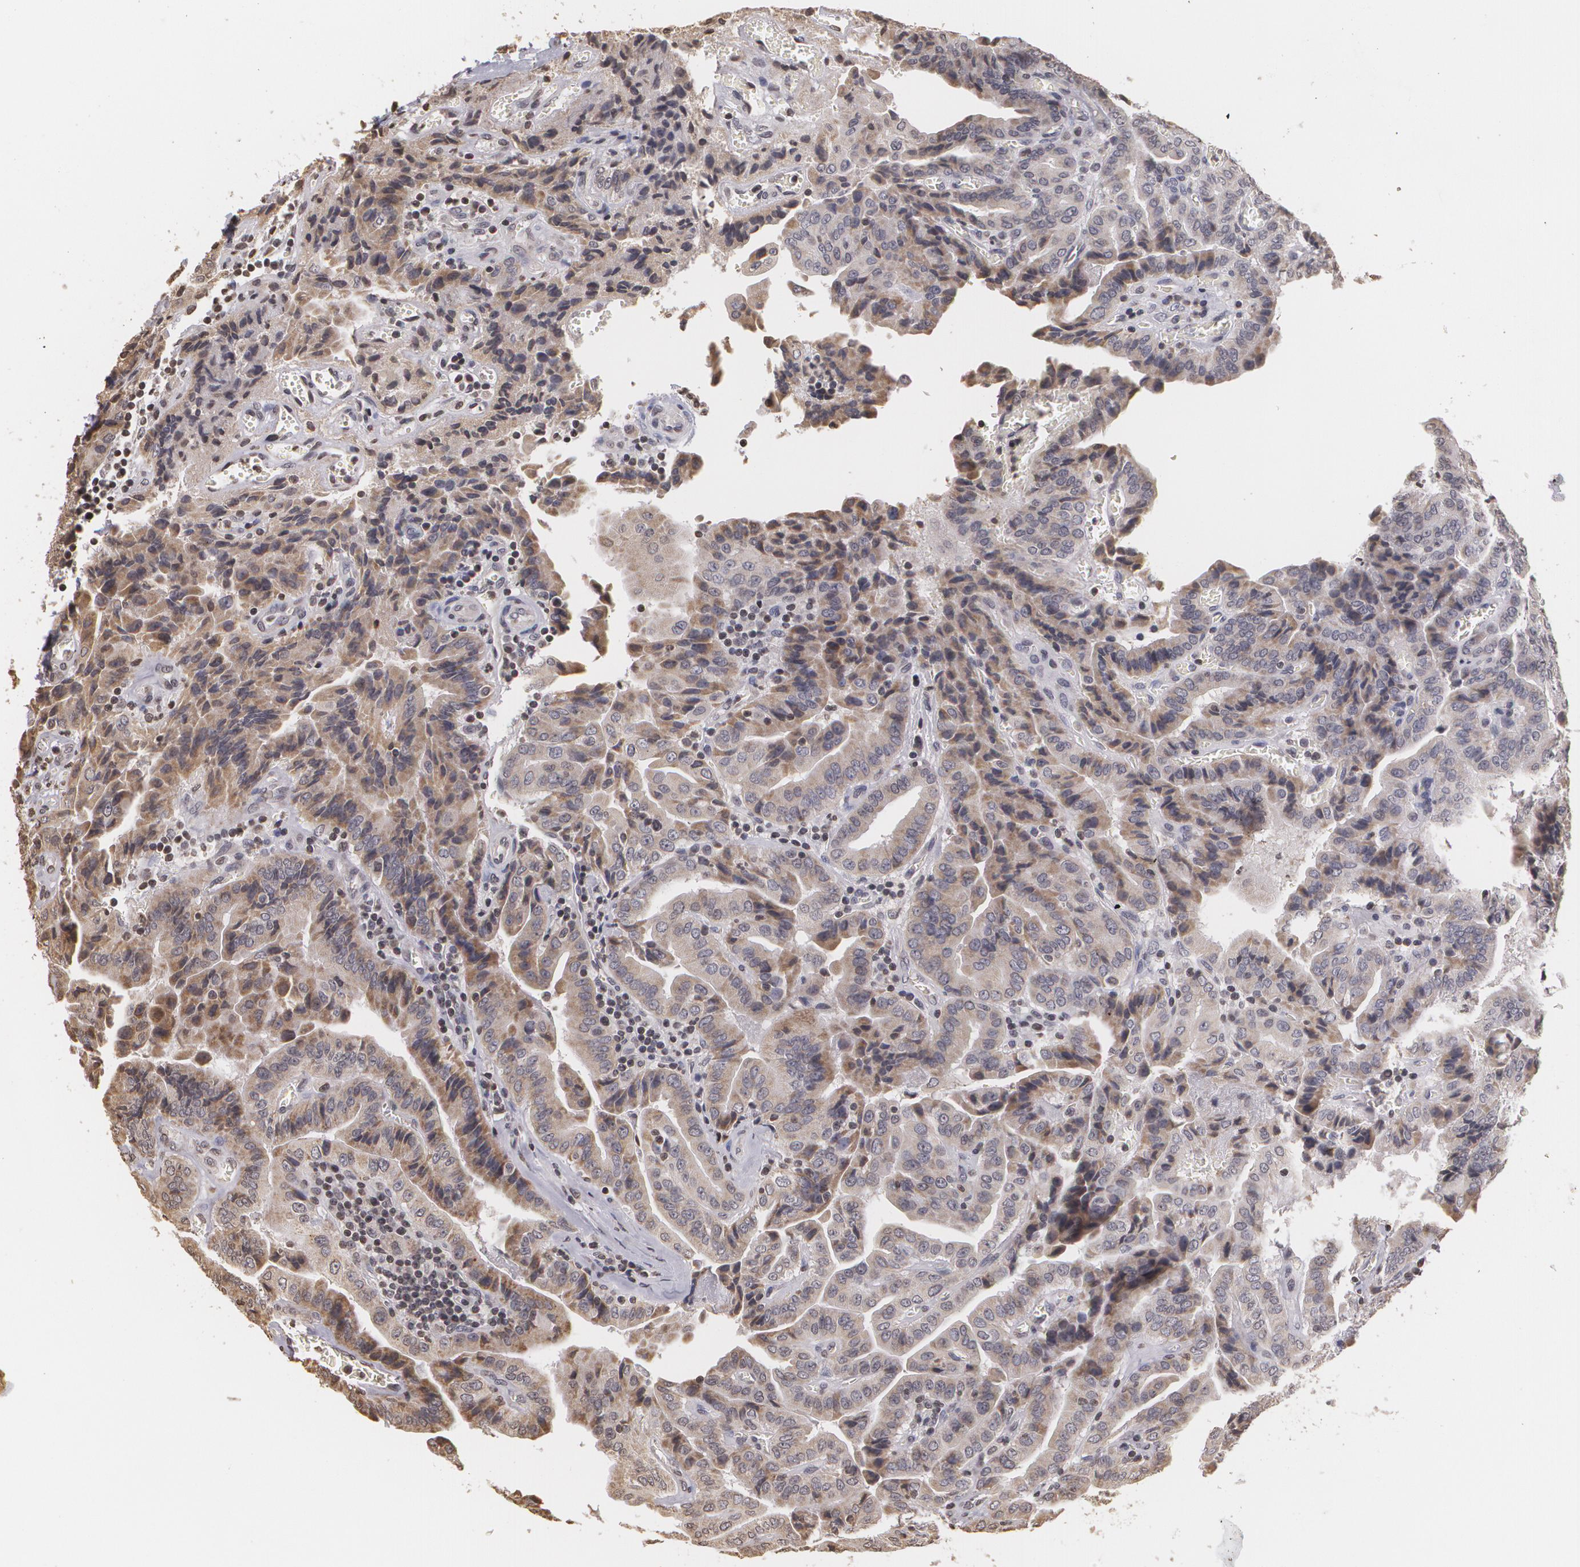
{"staining": {"intensity": "moderate", "quantity": "25%-75%", "location": "cytoplasmic/membranous"}, "tissue": "thyroid cancer", "cell_type": "Tumor cells", "image_type": "cancer", "snomed": [{"axis": "morphology", "description": "Papillary adenocarcinoma, NOS"}, {"axis": "topography", "description": "Thyroid gland"}], "caption": "Protein expression analysis of human papillary adenocarcinoma (thyroid) reveals moderate cytoplasmic/membranous staining in approximately 25%-75% of tumor cells.", "gene": "THRB", "patient": {"sex": "female", "age": 71}}